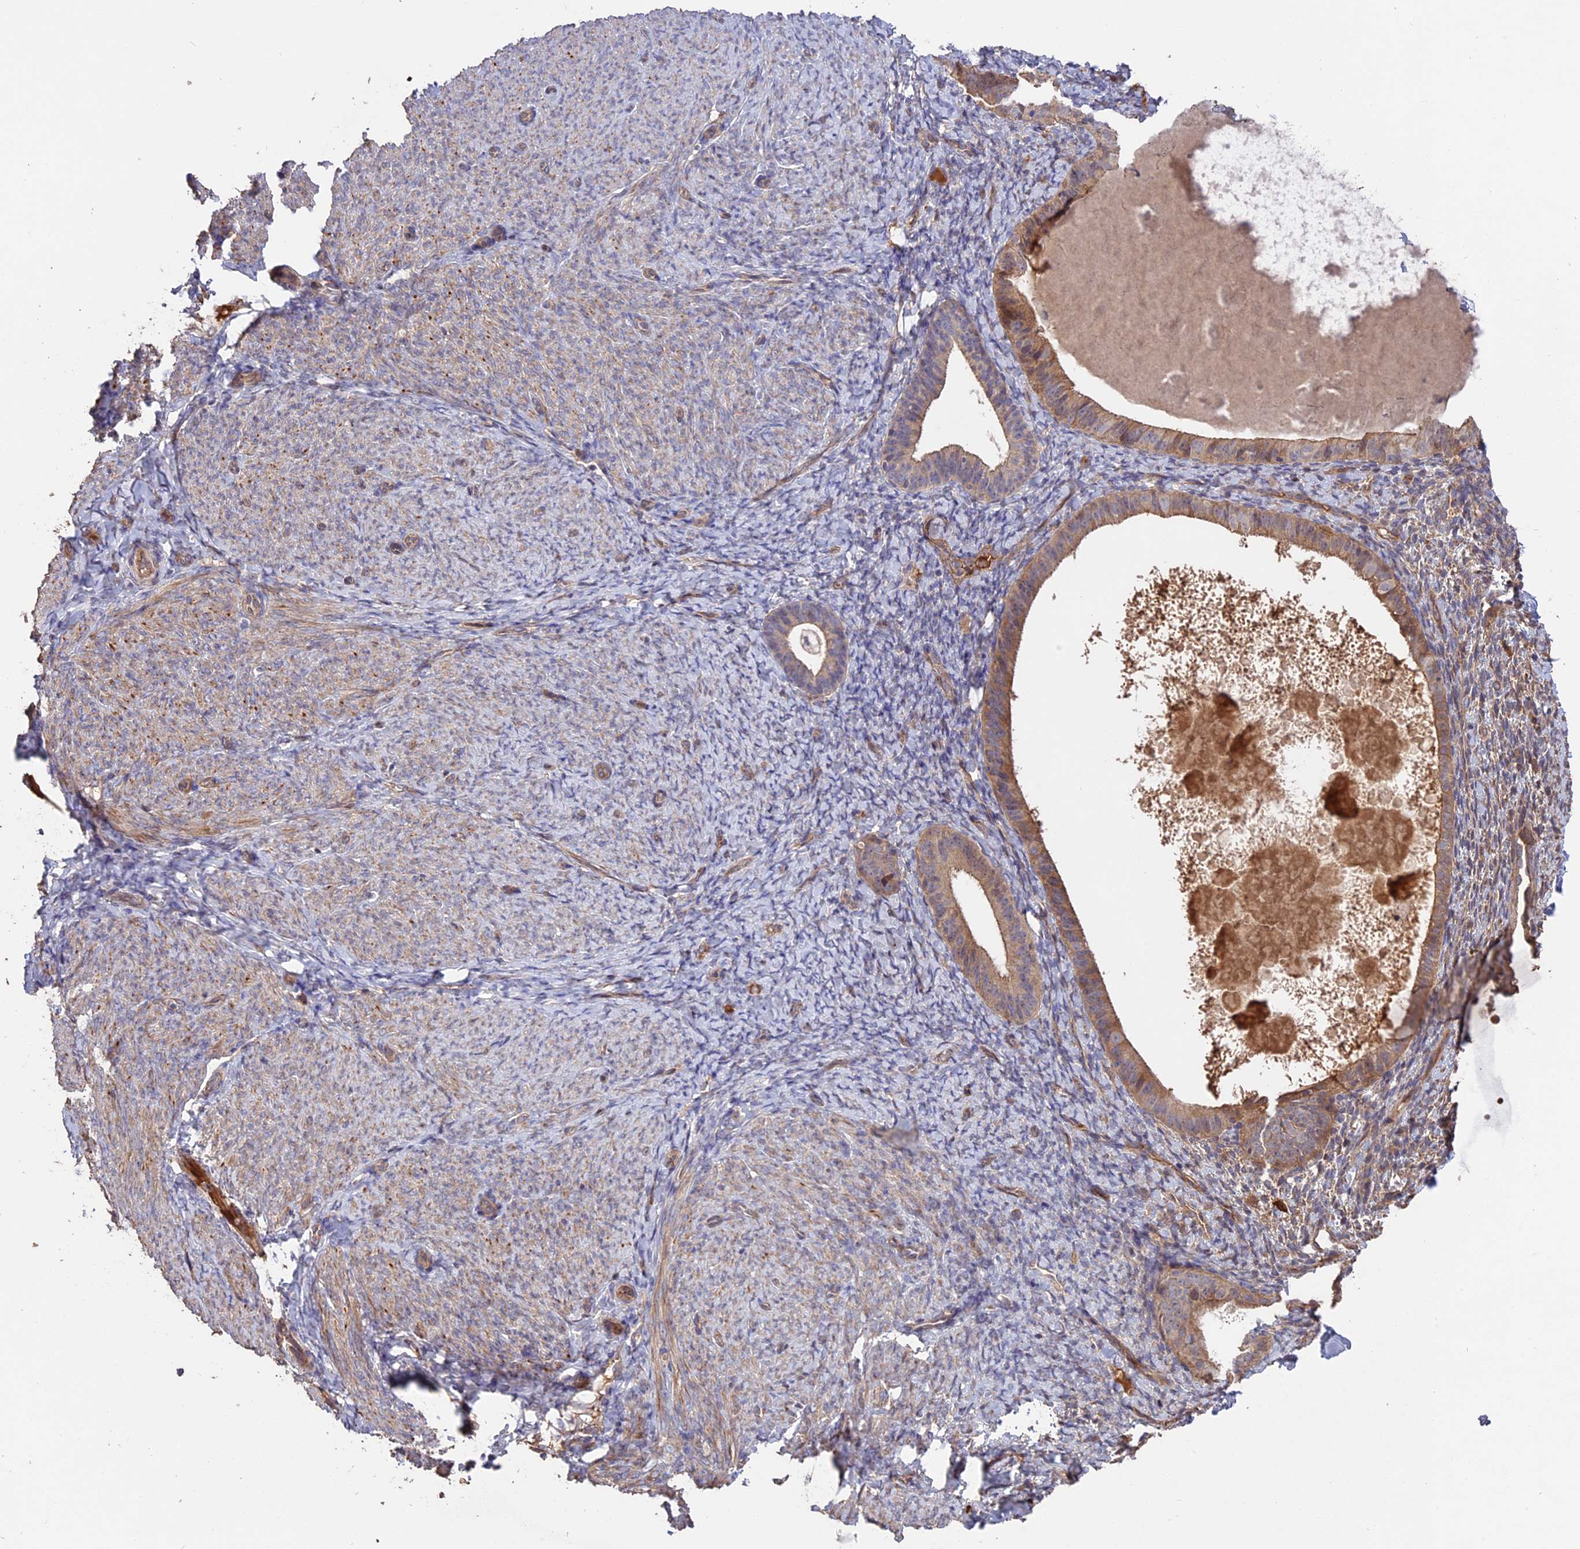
{"staining": {"intensity": "weak", "quantity": "<25%", "location": "cytoplasmic/membranous"}, "tissue": "endometrium", "cell_type": "Cells in endometrial stroma", "image_type": "normal", "snomed": [{"axis": "morphology", "description": "Normal tissue, NOS"}, {"axis": "topography", "description": "Endometrium"}], "caption": "The IHC photomicrograph has no significant positivity in cells in endometrial stroma of endometrium.", "gene": "RASAL1", "patient": {"sex": "female", "age": 65}}